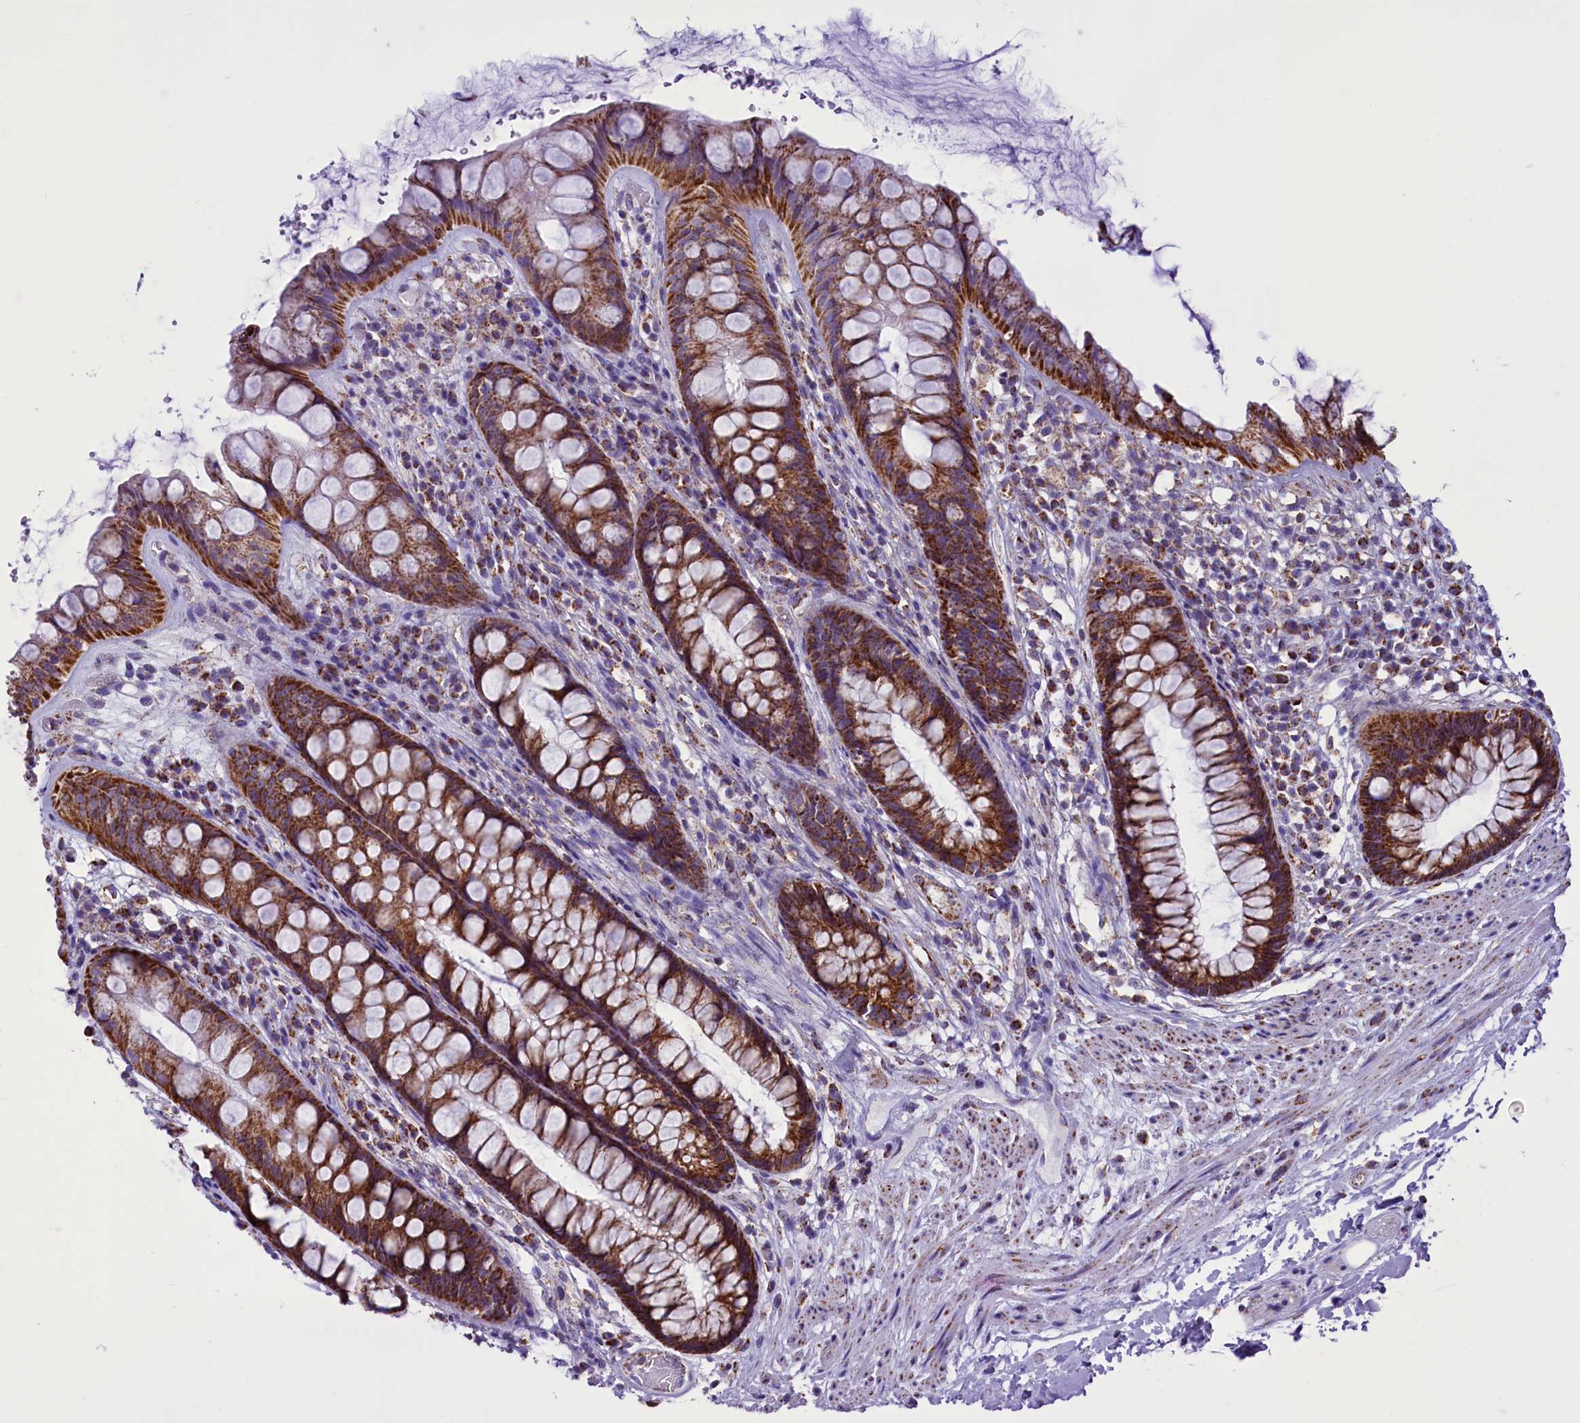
{"staining": {"intensity": "strong", "quantity": ">75%", "location": "cytoplasmic/membranous"}, "tissue": "rectum", "cell_type": "Glandular cells", "image_type": "normal", "snomed": [{"axis": "morphology", "description": "Normal tissue, NOS"}, {"axis": "topography", "description": "Rectum"}], "caption": "Human rectum stained for a protein (brown) exhibits strong cytoplasmic/membranous positive staining in about >75% of glandular cells.", "gene": "ICA1L", "patient": {"sex": "male", "age": 74}}